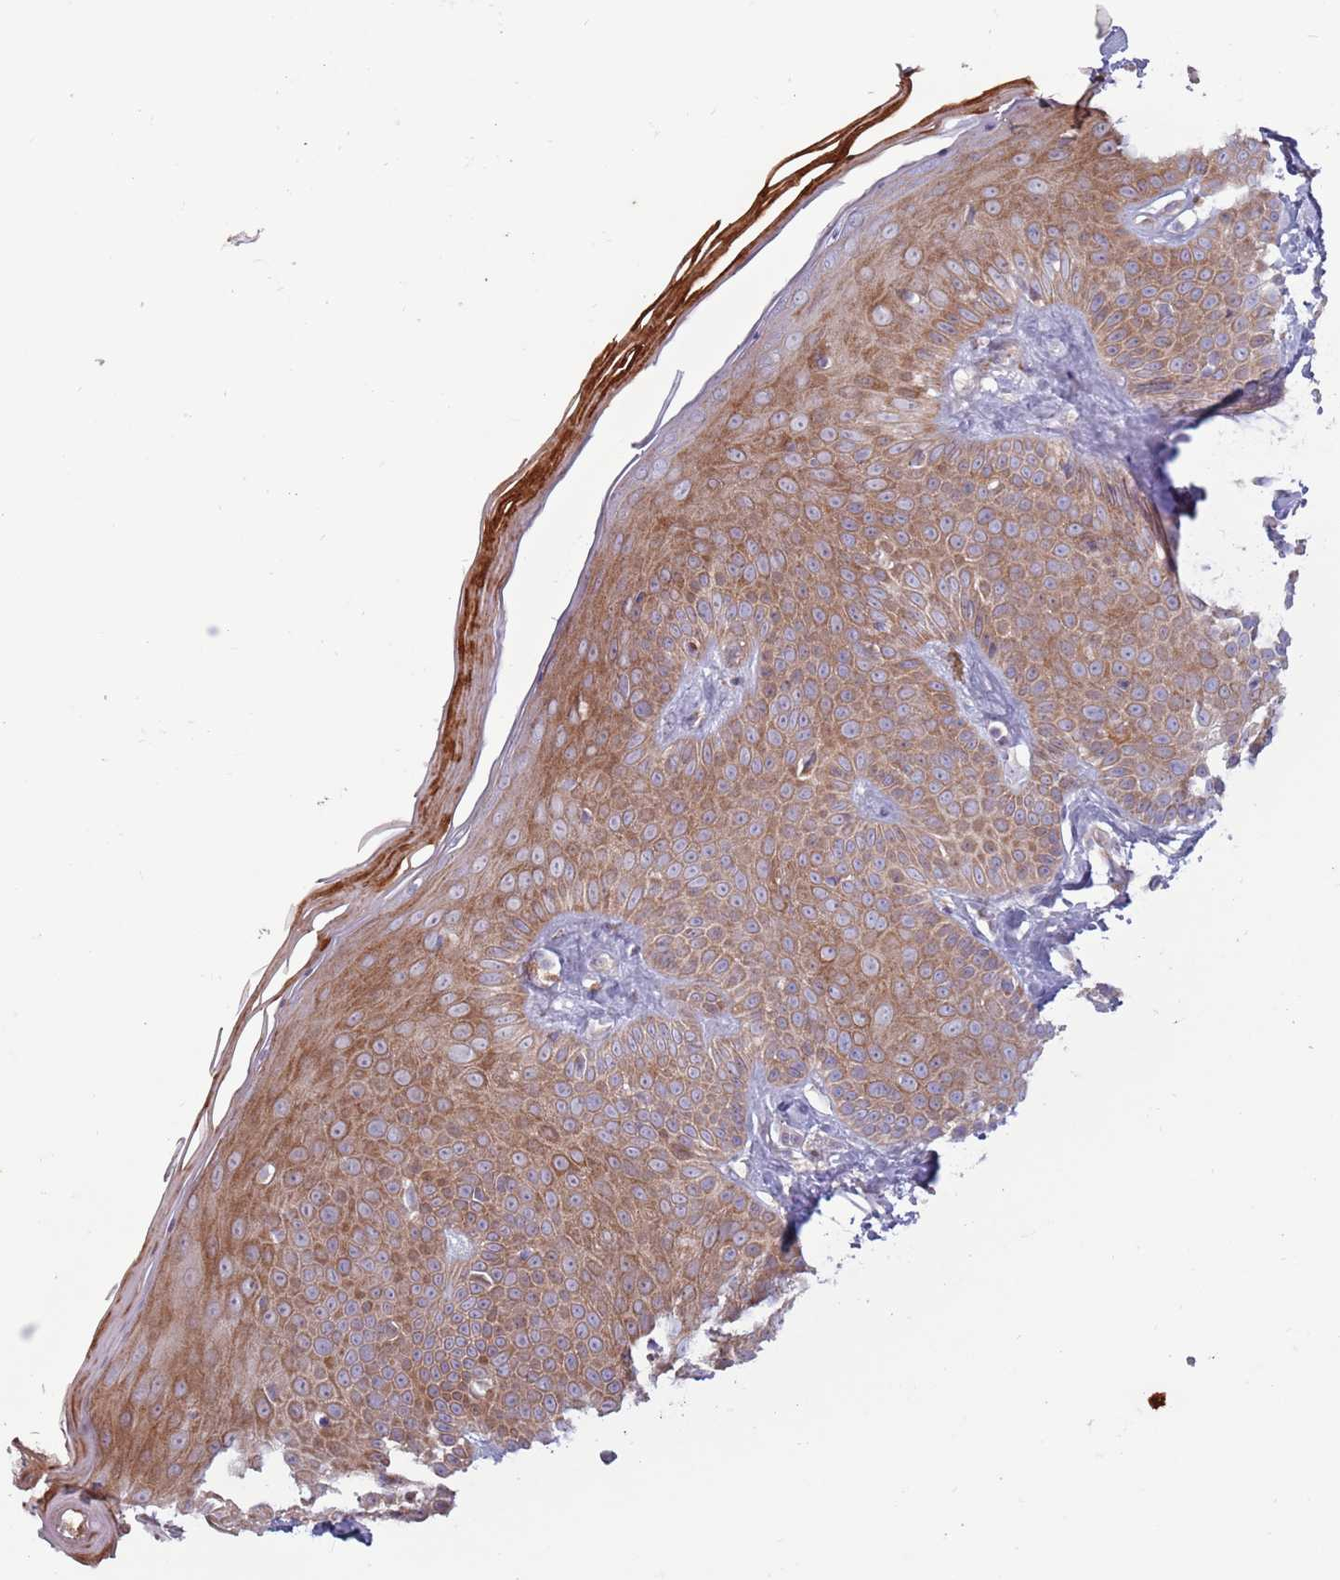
{"staining": {"intensity": "moderate", "quantity": ">75%", "location": "cytoplasmic/membranous"}, "tissue": "skin", "cell_type": "Keratinocytes", "image_type": "normal", "snomed": [{"axis": "morphology", "description": "Normal tissue, NOS"}, {"axis": "topography", "description": "Skin"}], "caption": "Human skin stained with a brown dye shows moderate cytoplasmic/membranous positive staining in about >75% of keratinocytes.", "gene": "CCDC150", "patient": {"sex": "female", "age": 58}}